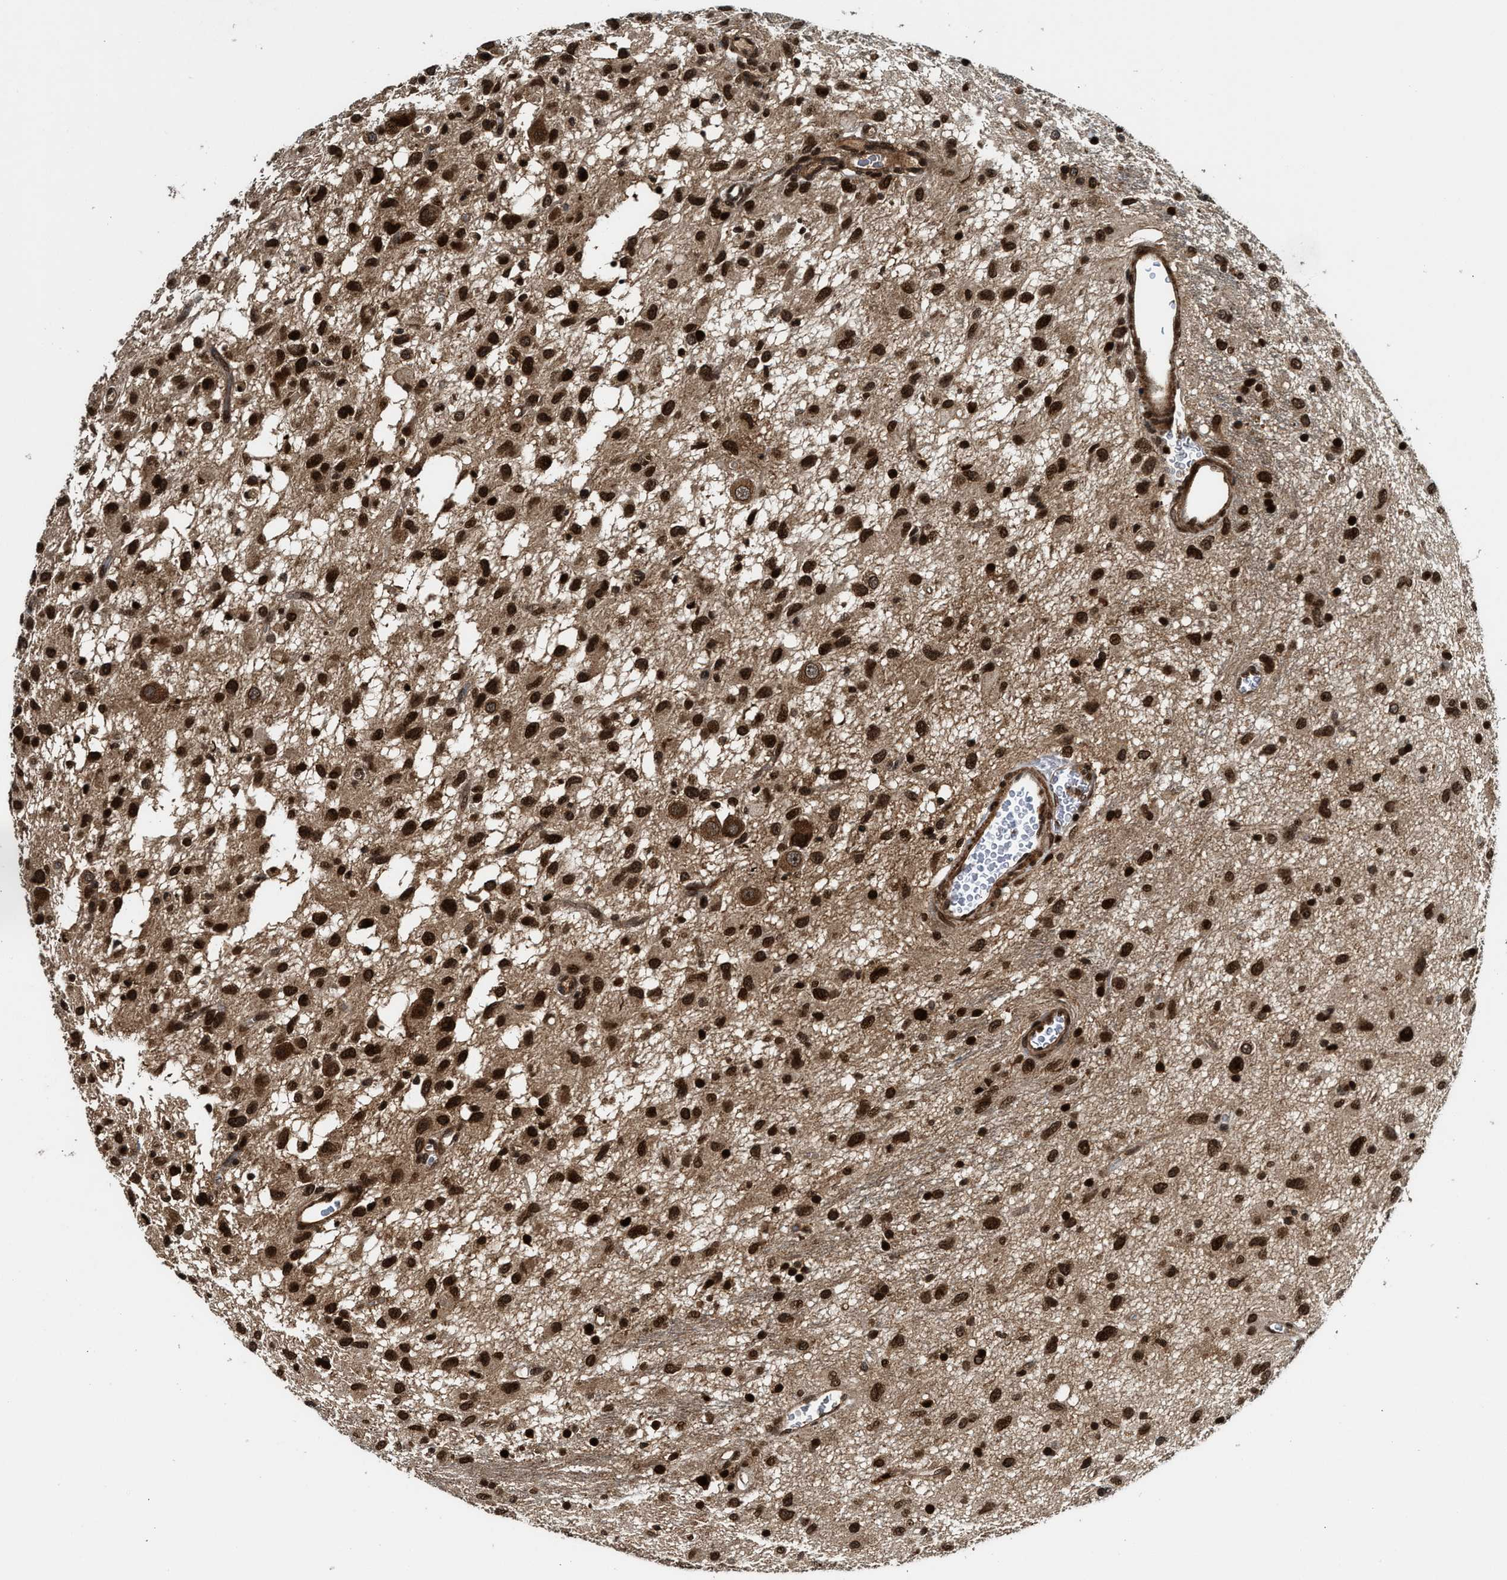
{"staining": {"intensity": "strong", "quantity": ">75%", "location": "nuclear"}, "tissue": "glioma", "cell_type": "Tumor cells", "image_type": "cancer", "snomed": [{"axis": "morphology", "description": "Glioma, malignant, Low grade"}, {"axis": "topography", "description": "Brain"}], "caption": "Immunohistochemistry (IHC) (DAB) staining of human malignant glioma (low-grade) shows strong nuclear protein staining in about >75% of tumor cells.", "gene": "MDM2", "patient": {"sex": "male", "age": 77}}